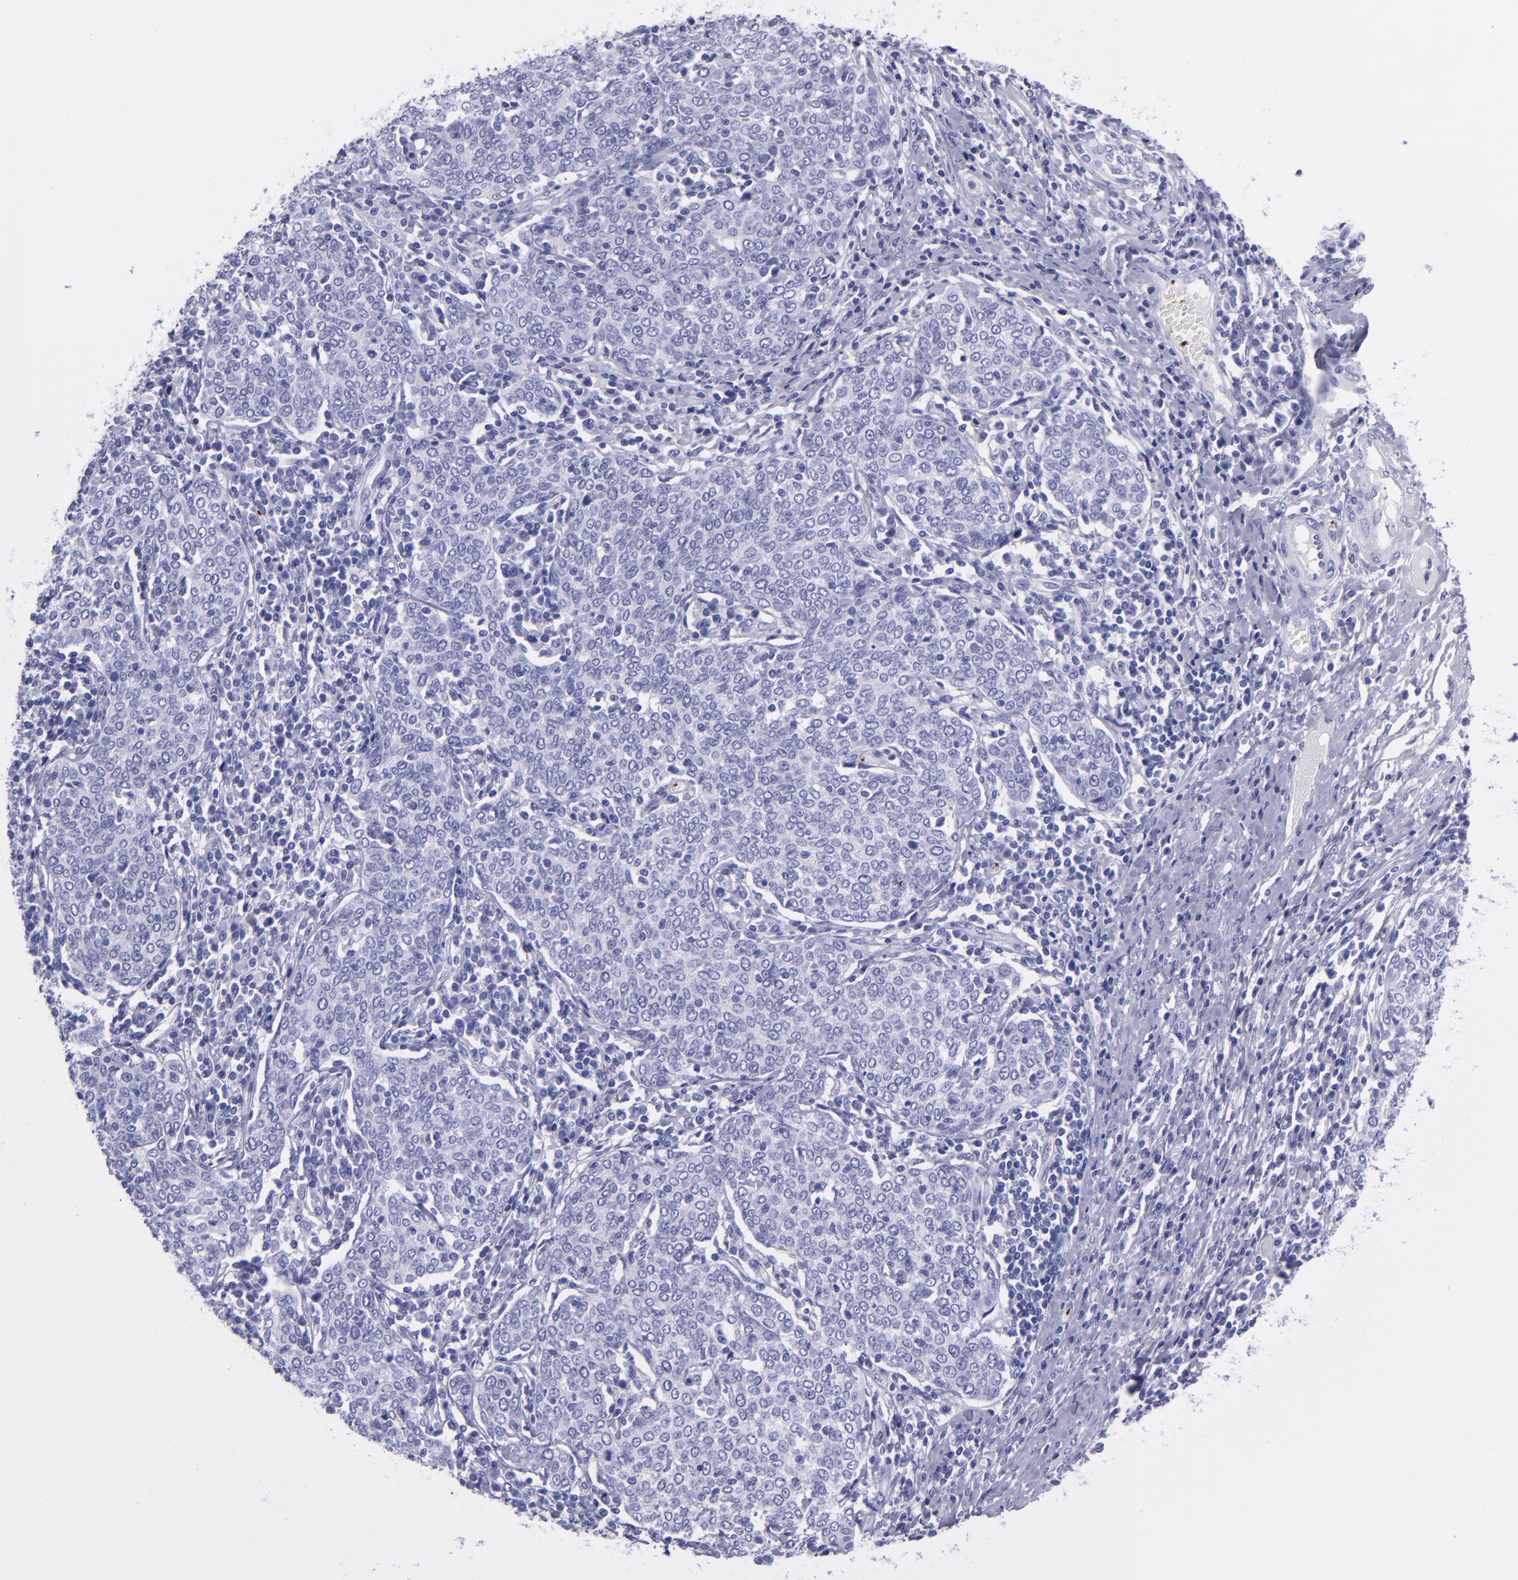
{"staining": {"intensity": "negative", "quantity": "none", "location": "none"}, "tissue": "cervical cancer", "cell_type": "Tumor cells", "image_type": "cancer", "snomed": [{"axis": "morphology", "description": "Squamous cell carcinoma, NOS"}, {"axis": "topography", "description": "Cervix"}], "caption": "This is an immunohistochemistry (IHC) histopathology image of squamous cell carcinoma (cervical). There is no positivity in tumor cells.", "gene": "EFCAB13", "patient": {"sex": "female", "age": 40}}